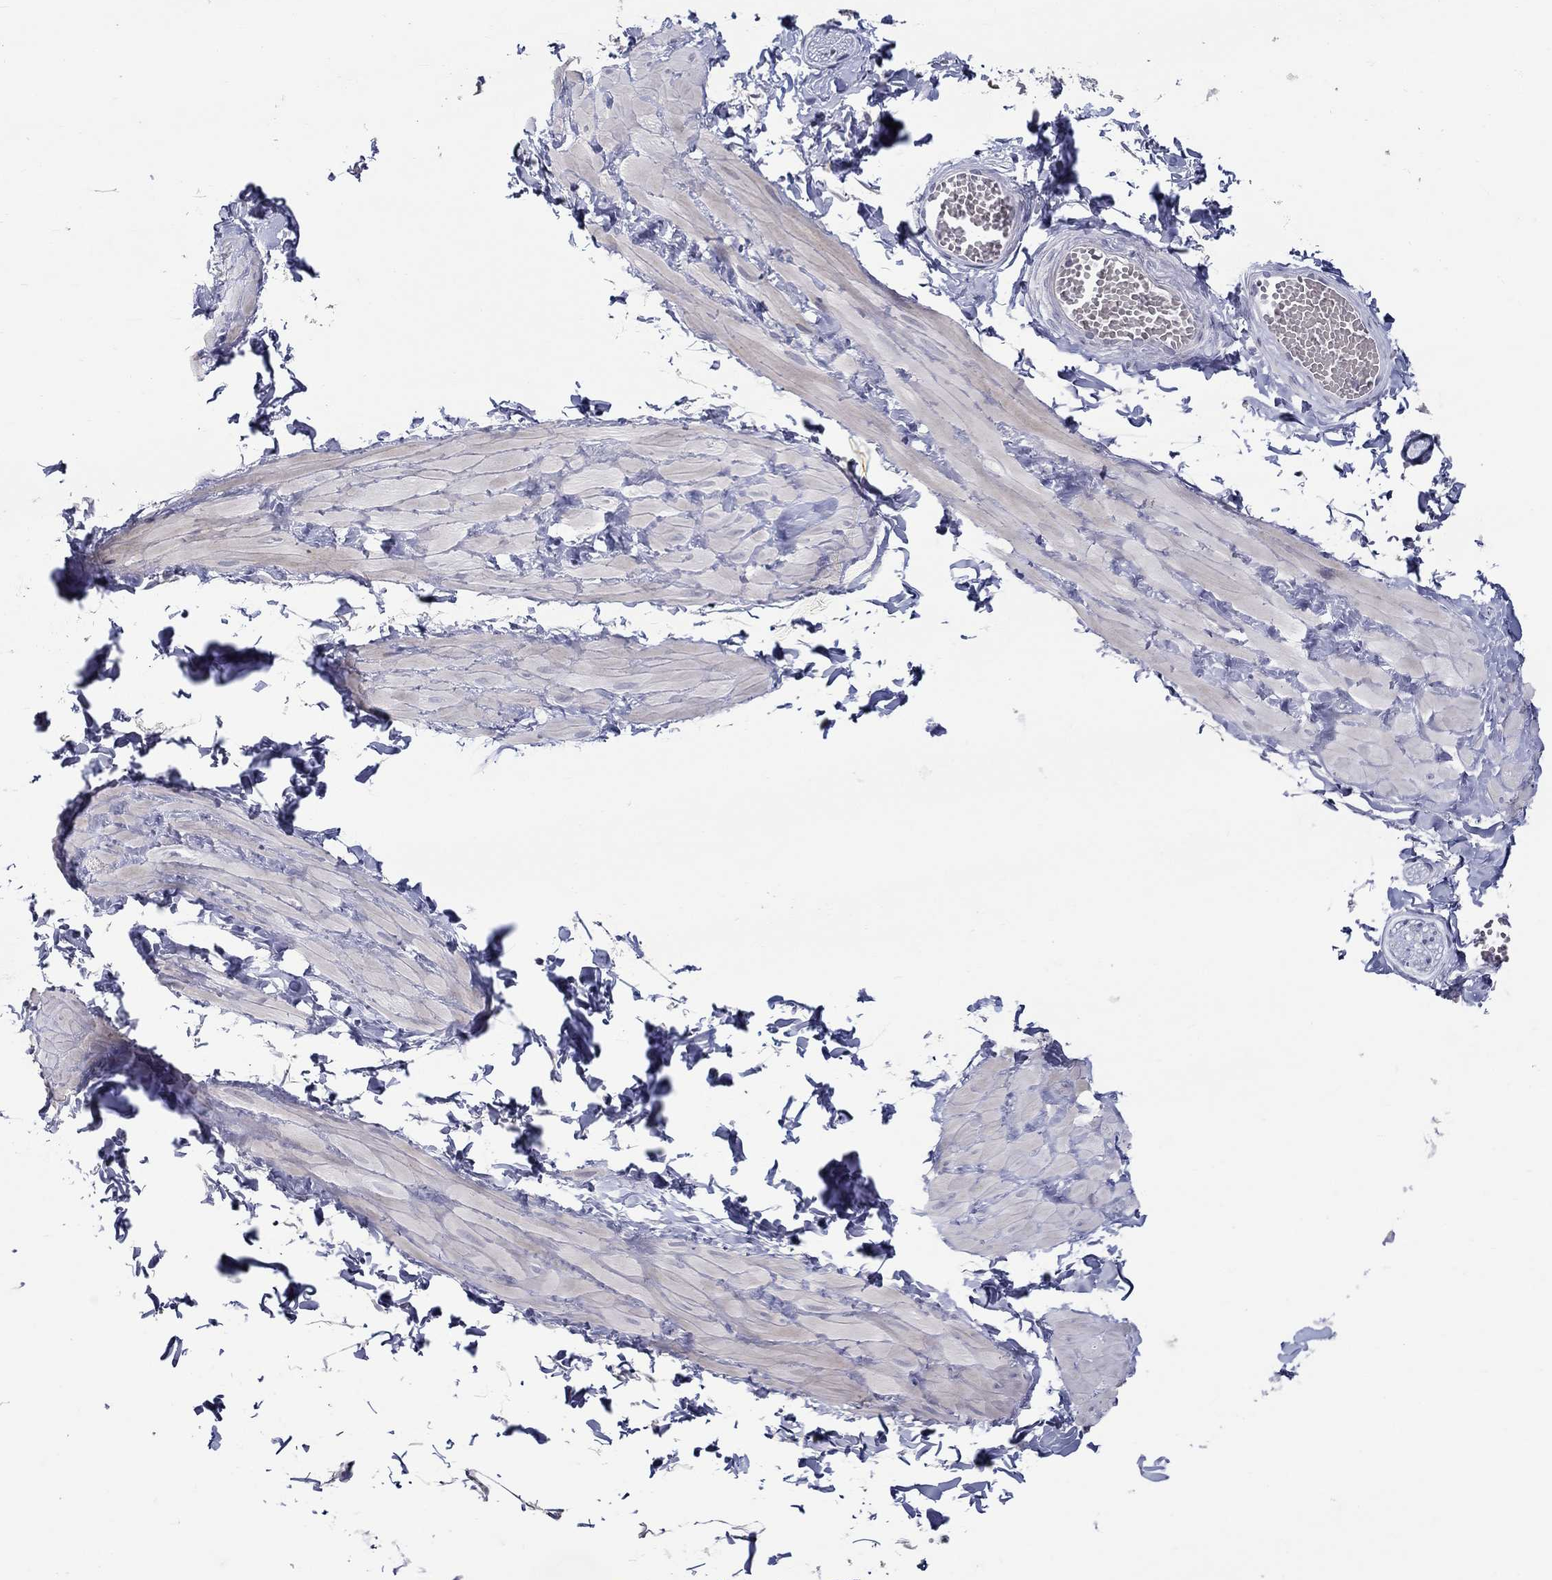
{"staining": {"intensity": "negative", "quantity": "none", "location": "none"}, "tissue": "adipose tissue", "cell_type": "Adipocytes", "image_type": "normal", "snomed": [{"axis": "morphology", "description": "Normal tissue, NOS"}, {"axis": "topography", "description": "Smooth muscle"}, {"axis": "topography", "description": "Peripheral nerve tissue"}], "caption": "Immunohistochemistry (IHC) image of unremarkable adipose tissue stained for a protein (brown), which demonstrates no staining in adipocytes.", "gene": "HMX2", "patient": {"sex": "male", "age": 22}}